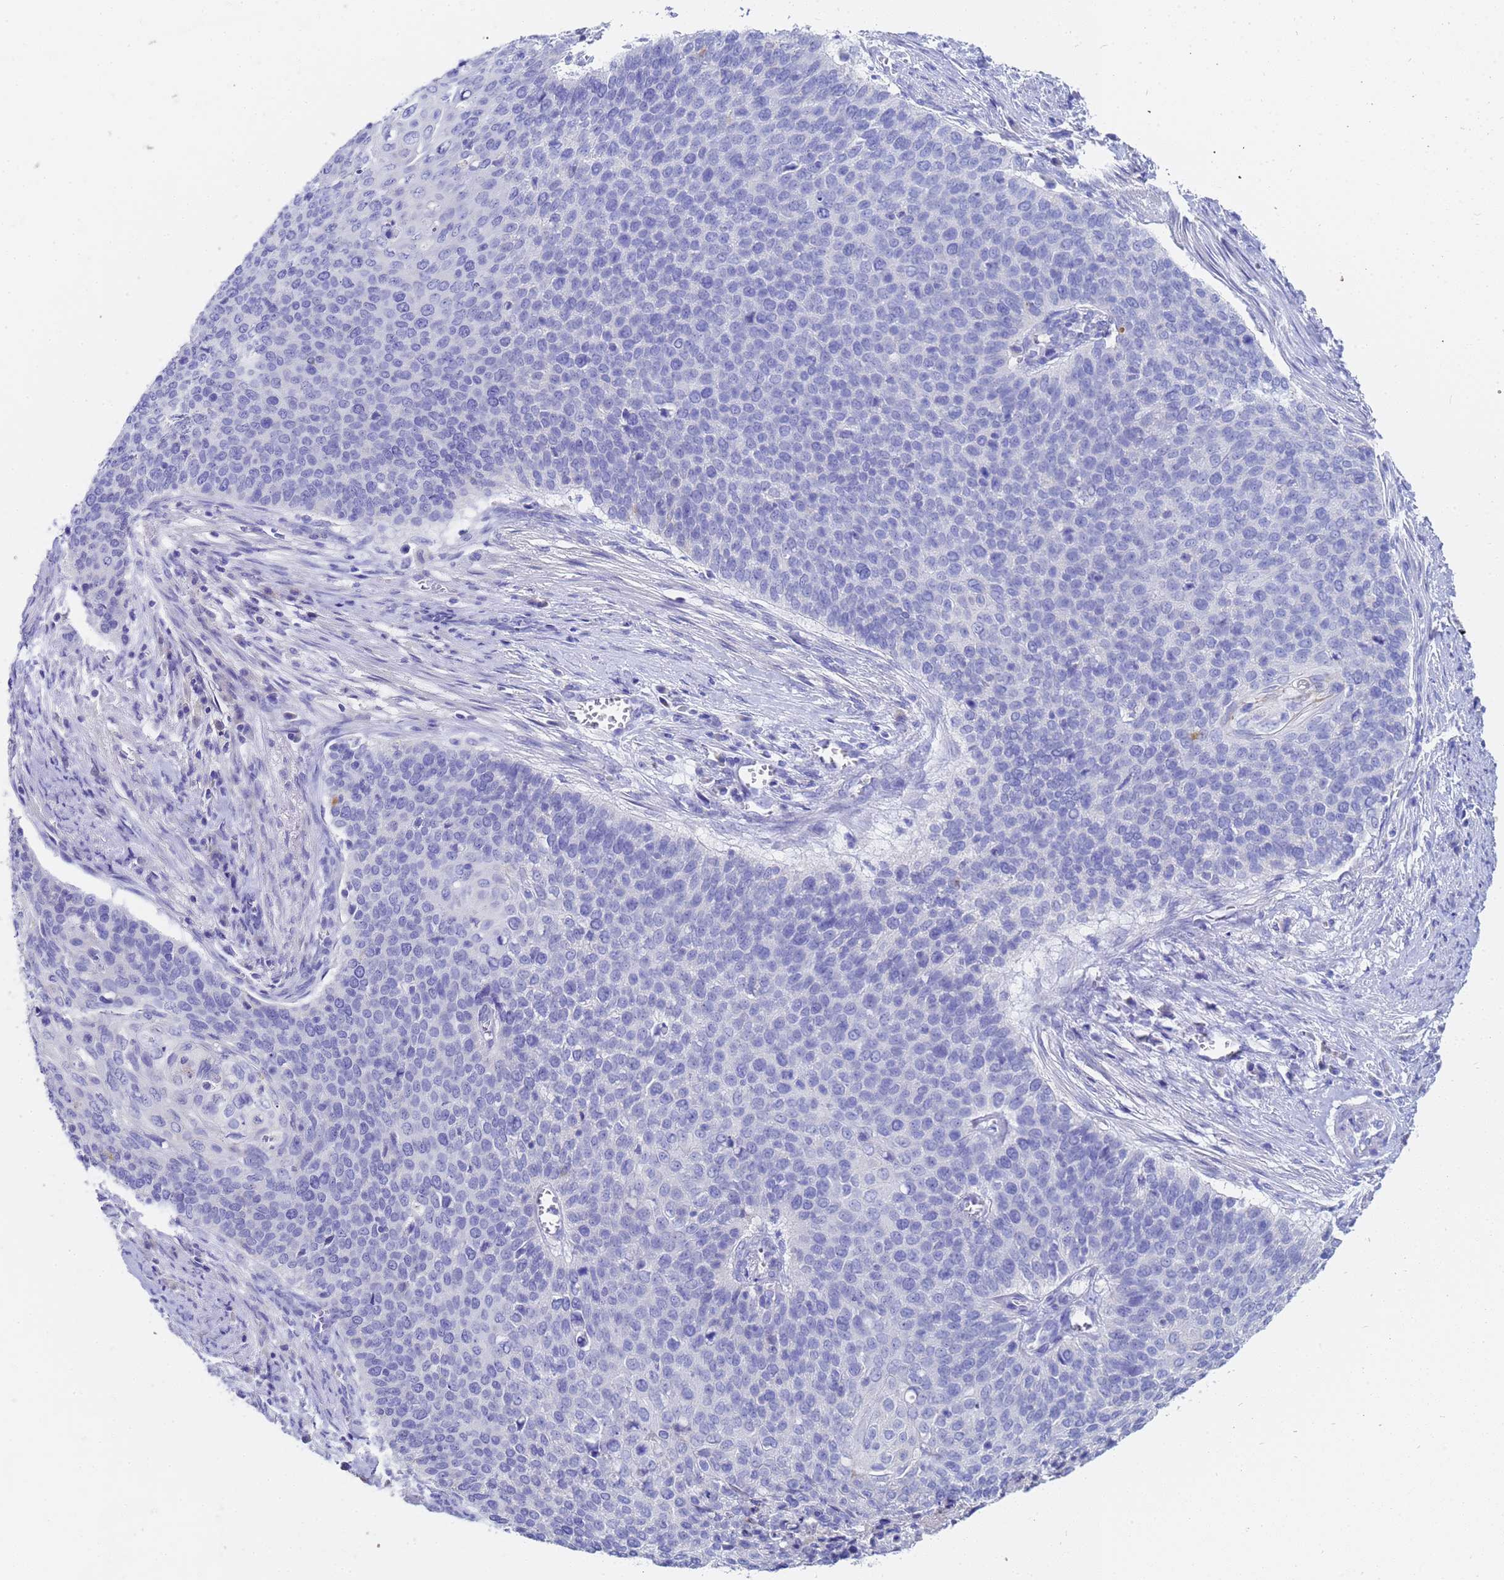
{"staining": {"intensity": "negative", "quantity": "none", "location": "none"}, "tissue": "cervical cancer", "cell_type": "Tumor cells", "image_type": "cancer", "snomed": [{"axis": "morphology", "description": "Squamous cell carcinoma, NOS"}, {"axis": "topography", "description": "Cervix"}], "caption": "Human cervical squamous cell carcinoma stained for a protein using immunohistochemistry (IHC) reveals no staining in tumor cells.", "gene": "C2orf72", "patient": {"sex": "female", "age": 39}}